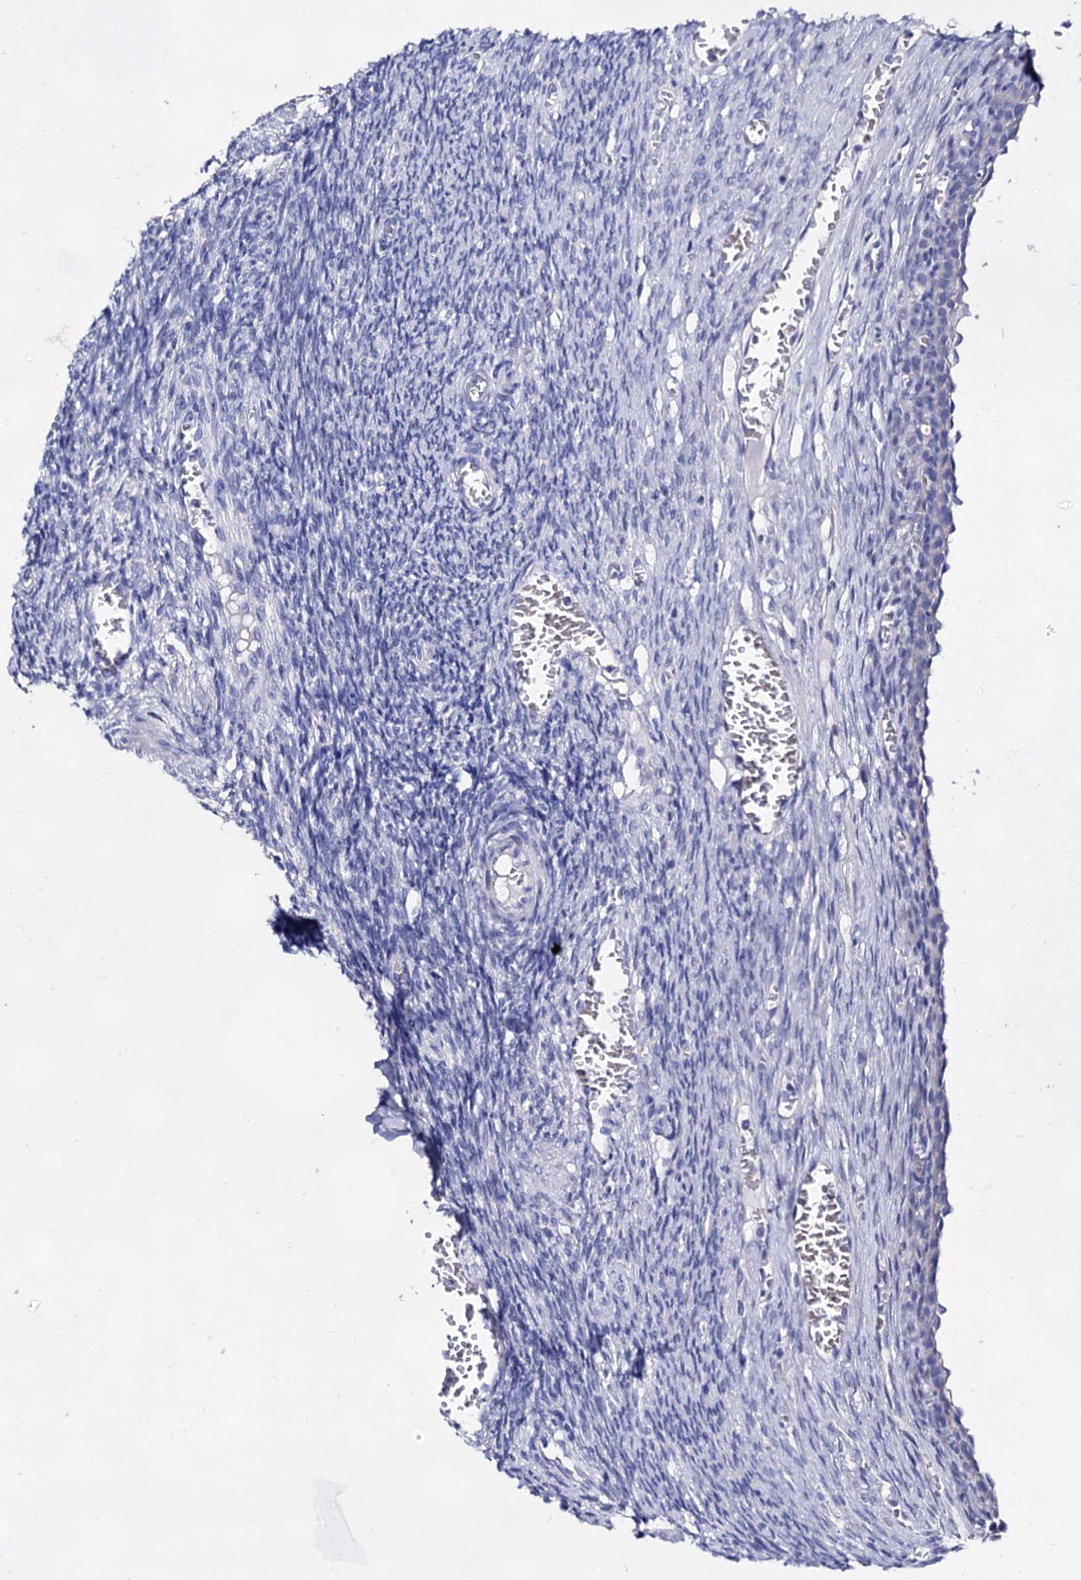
{"staining": {"intensity": "negative", "quantity": "none", "location": "none"}, "tissue": "ovary", "cell_type": "Ovarian stroma cells", "image_type": "normal", "snomed": [{"axis": "morphology", "description": "Normal tissue, NOS"}, {"axis": "topography", "description": "Ovary"}], "caption": "The micrograph demonstrates no significant staining in ovarian stroma cells of ovary.", "gene": "PLIN1", "patient": {"sex": "female", "age": 27}}